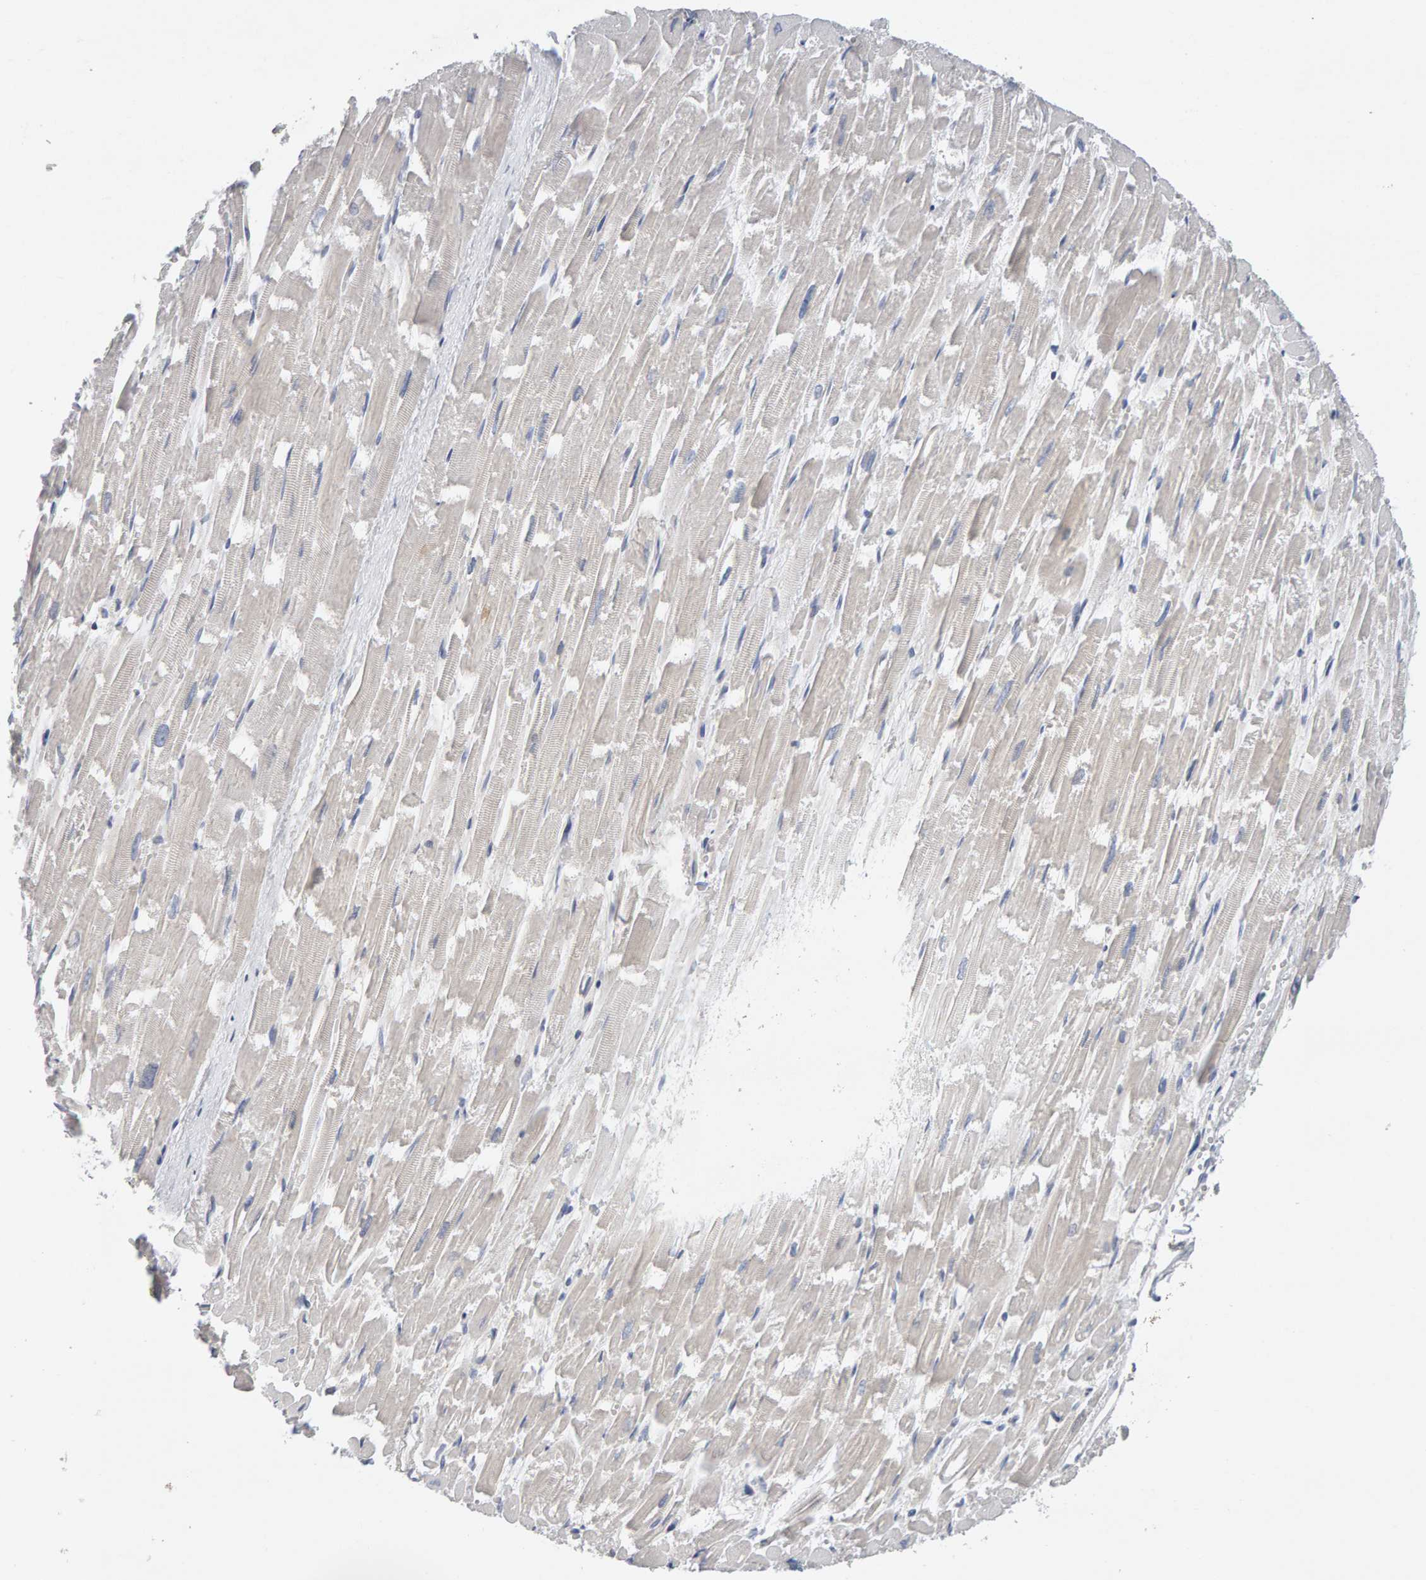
{"staining": {"intensity": "negative", "quantity": "none", "location": "none"}, "tissue": "heart muscle", "cell_type": "Cardiomyocytes", "image_type": "normal", "snomed": [{"axis": "morphology", "description": "Normal tissue, NOS"}, {"axis": "topography", "description": "Heart"}], "caption": "A histopathology image of human heart muscle is negative for staining in cardiomyocytes. (Immunohistochemistry (ihc), brightfield microscopy, high magnification).", "gene": "GFUS", "patient": {"sex": "male", "age": 54}}